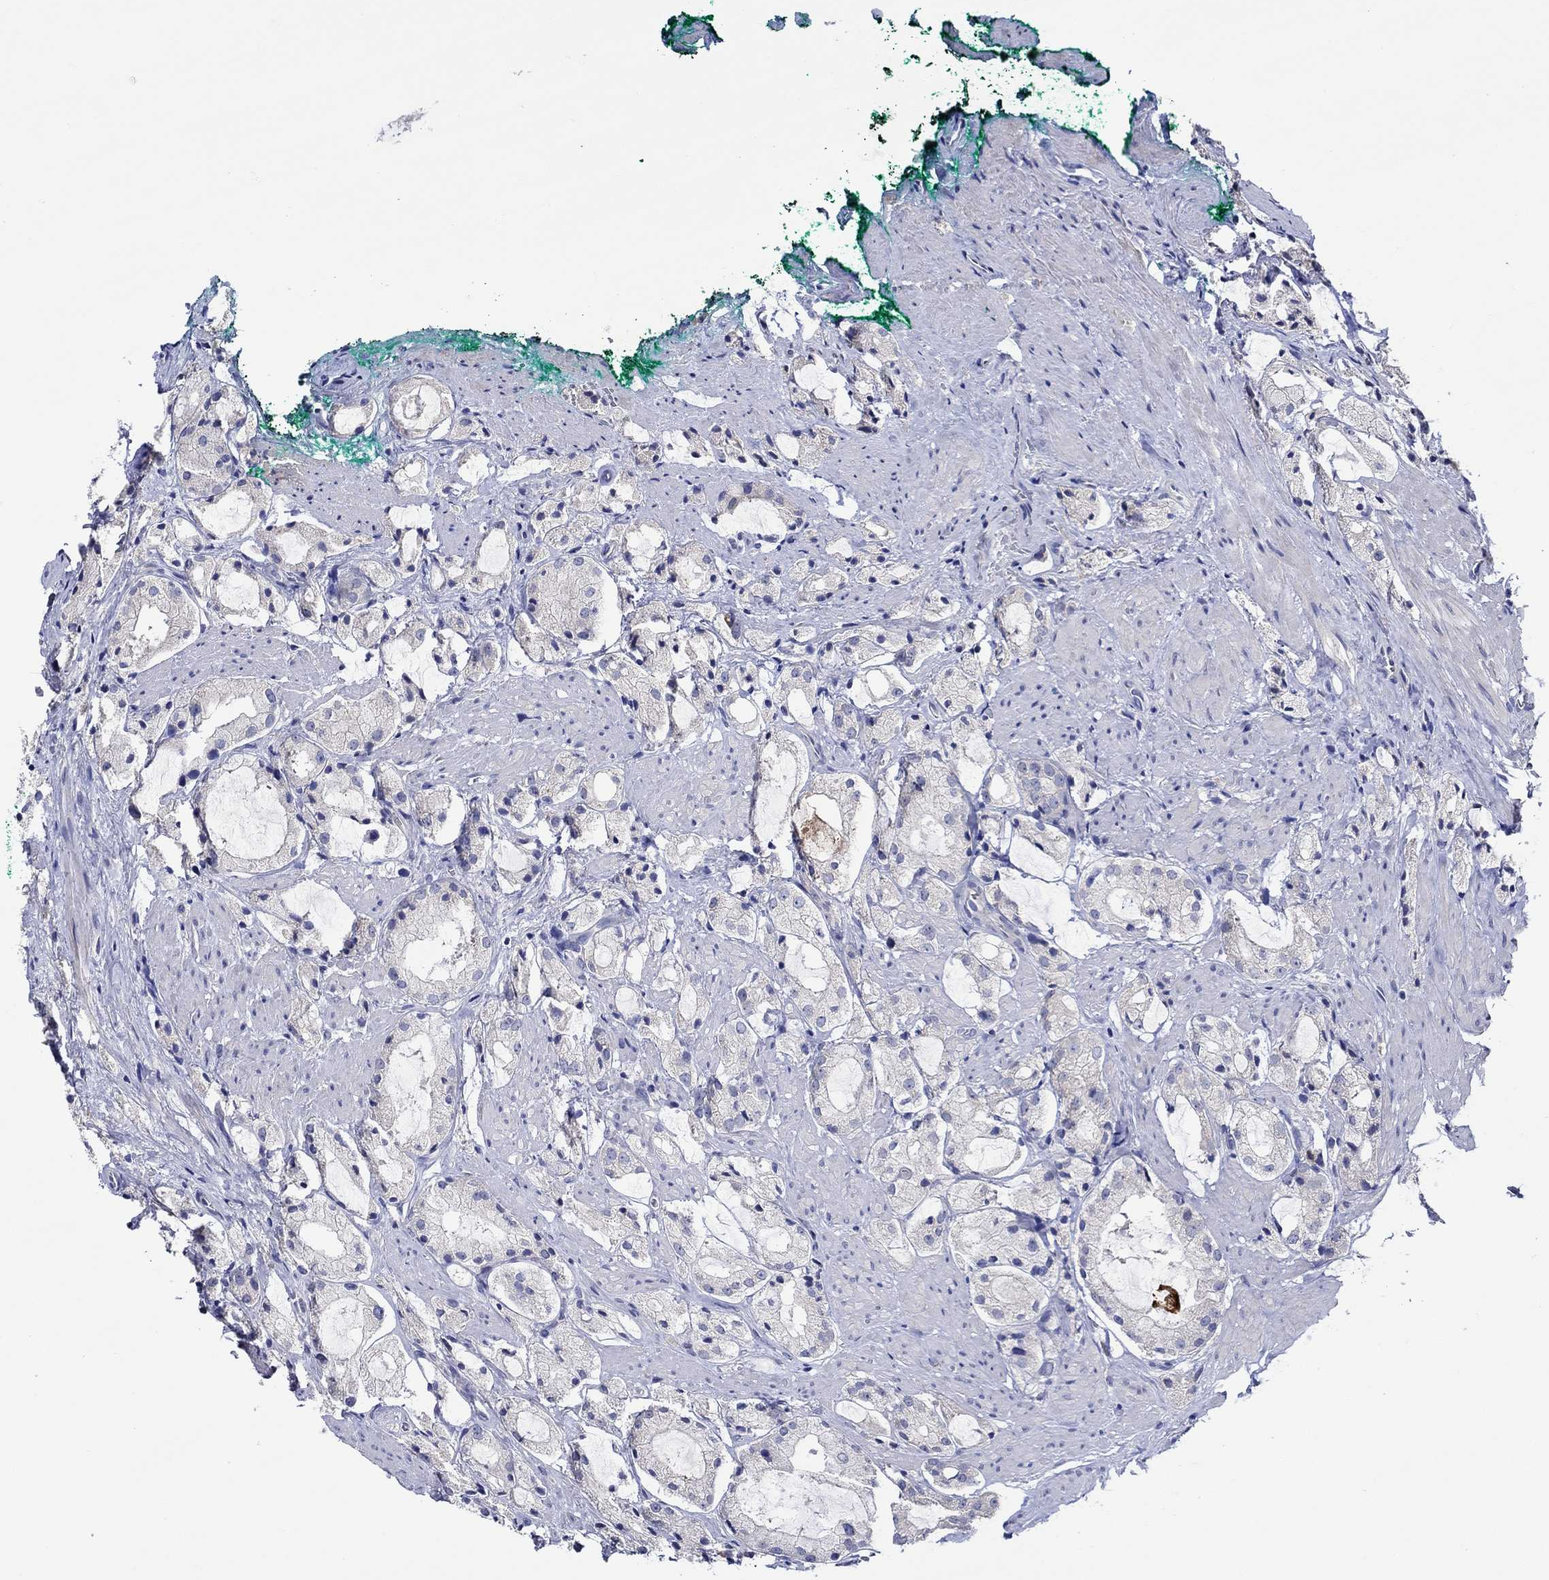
{"staining": {"intensity": "negative", "quantity": "none", "location": "none"}, "tissue": "prostate cancer", "cell_type": "Tumor cells", "image_type": "cancer", "snomed": [{"axis": "morphology", "description": "Adenocarcinoma, NOS"}, {"axis": "morphology", "description": "Adenocarcinoma, High grade"}, {"axis": "topography", "description": "Prostate"}], "caption": "DAB immunohistochemical staining of prostate cancer (adenocarcinoma (high-grade)) shows no significant staining in tumor cells.", "gene": "CHIT1", "patient": {"sex": "male", "age": 64}}